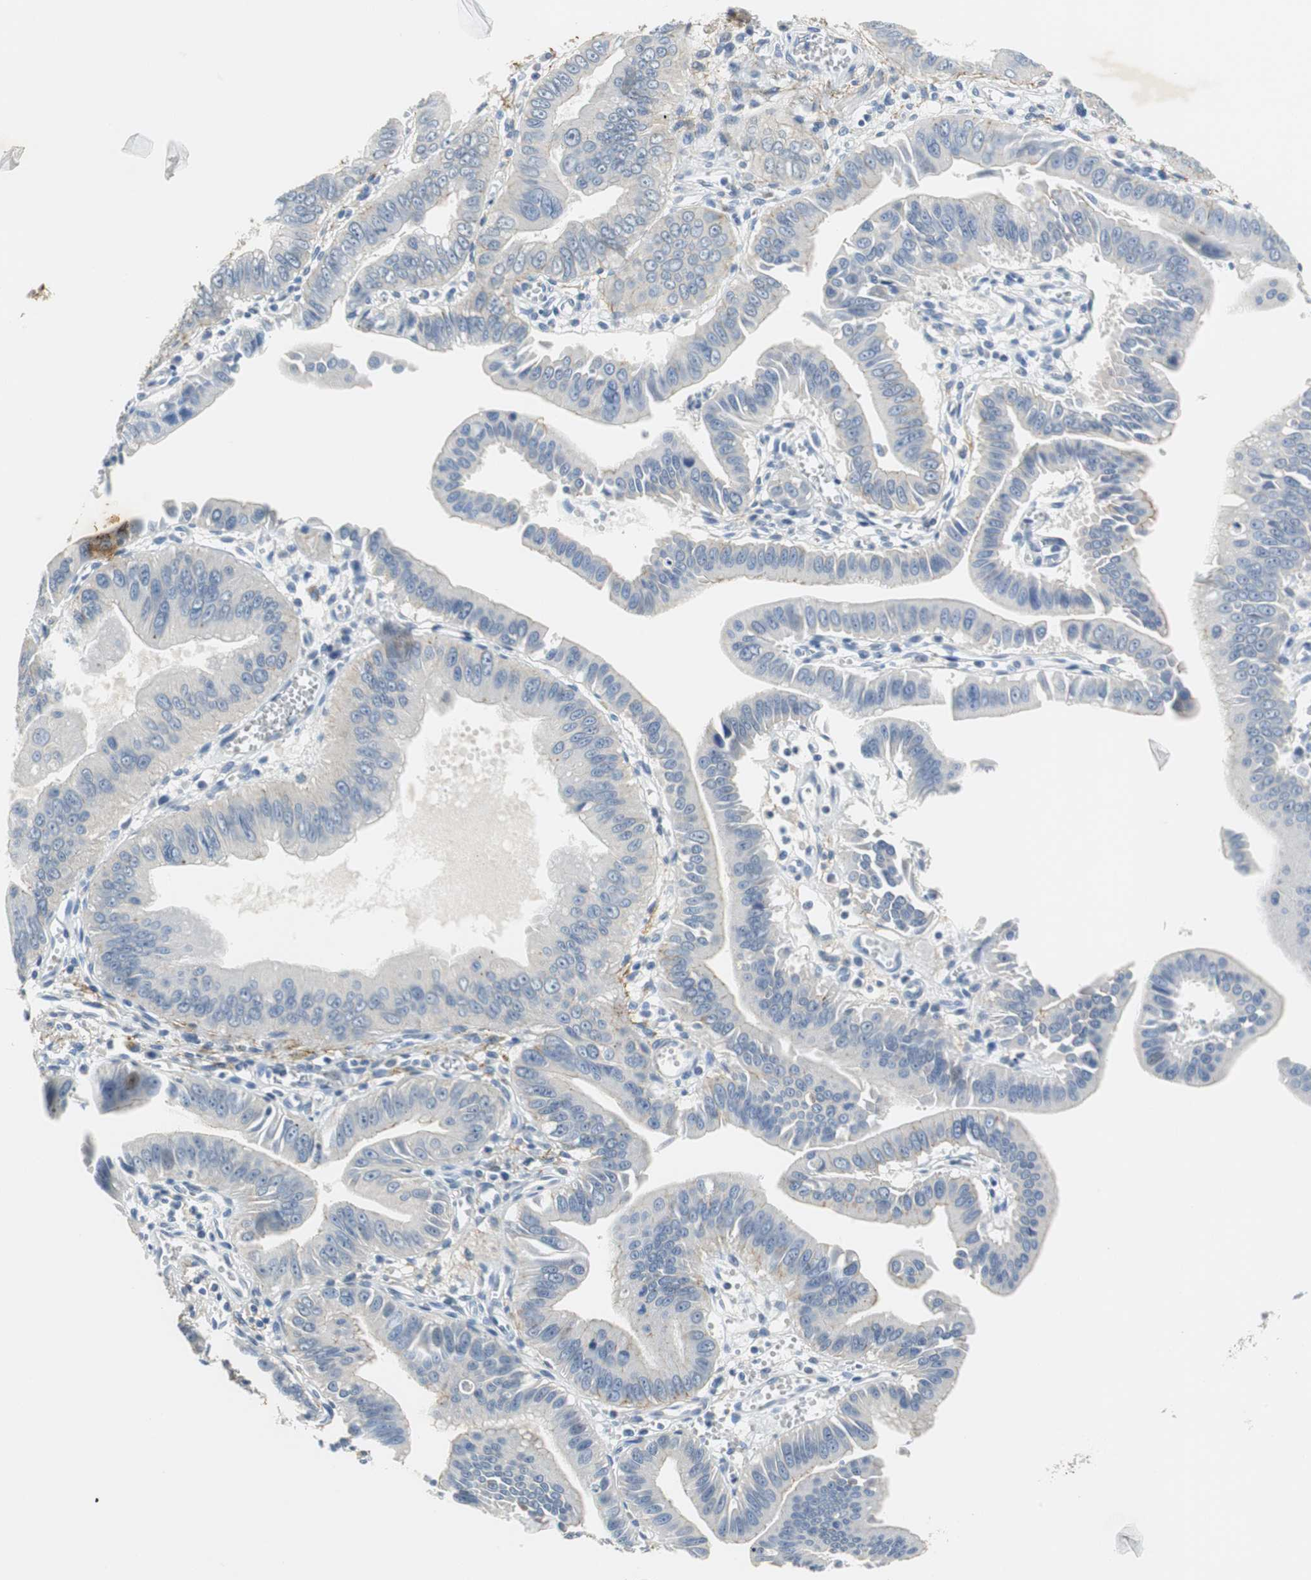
{"staining": {"intensity": "negative", "quantity": "none", "location": "none"}, "tissue": "pancreatic cancer", "cell_type": "Tumor cells", "image_type": "cancer", "snomed": [{"axis": "morphology", "description": "Normal tissue, NOS"}, {"axis": "topography", "description": "Lymph node"}], "caption": "A high-resolution histopathology image shows immunohistochemistry (IHC) staining of pancreatic cancer, which demonstrates no significant staining in tumor cells.", "gene": "MUC7", "patient": {"sex": "male", "age": 50}}